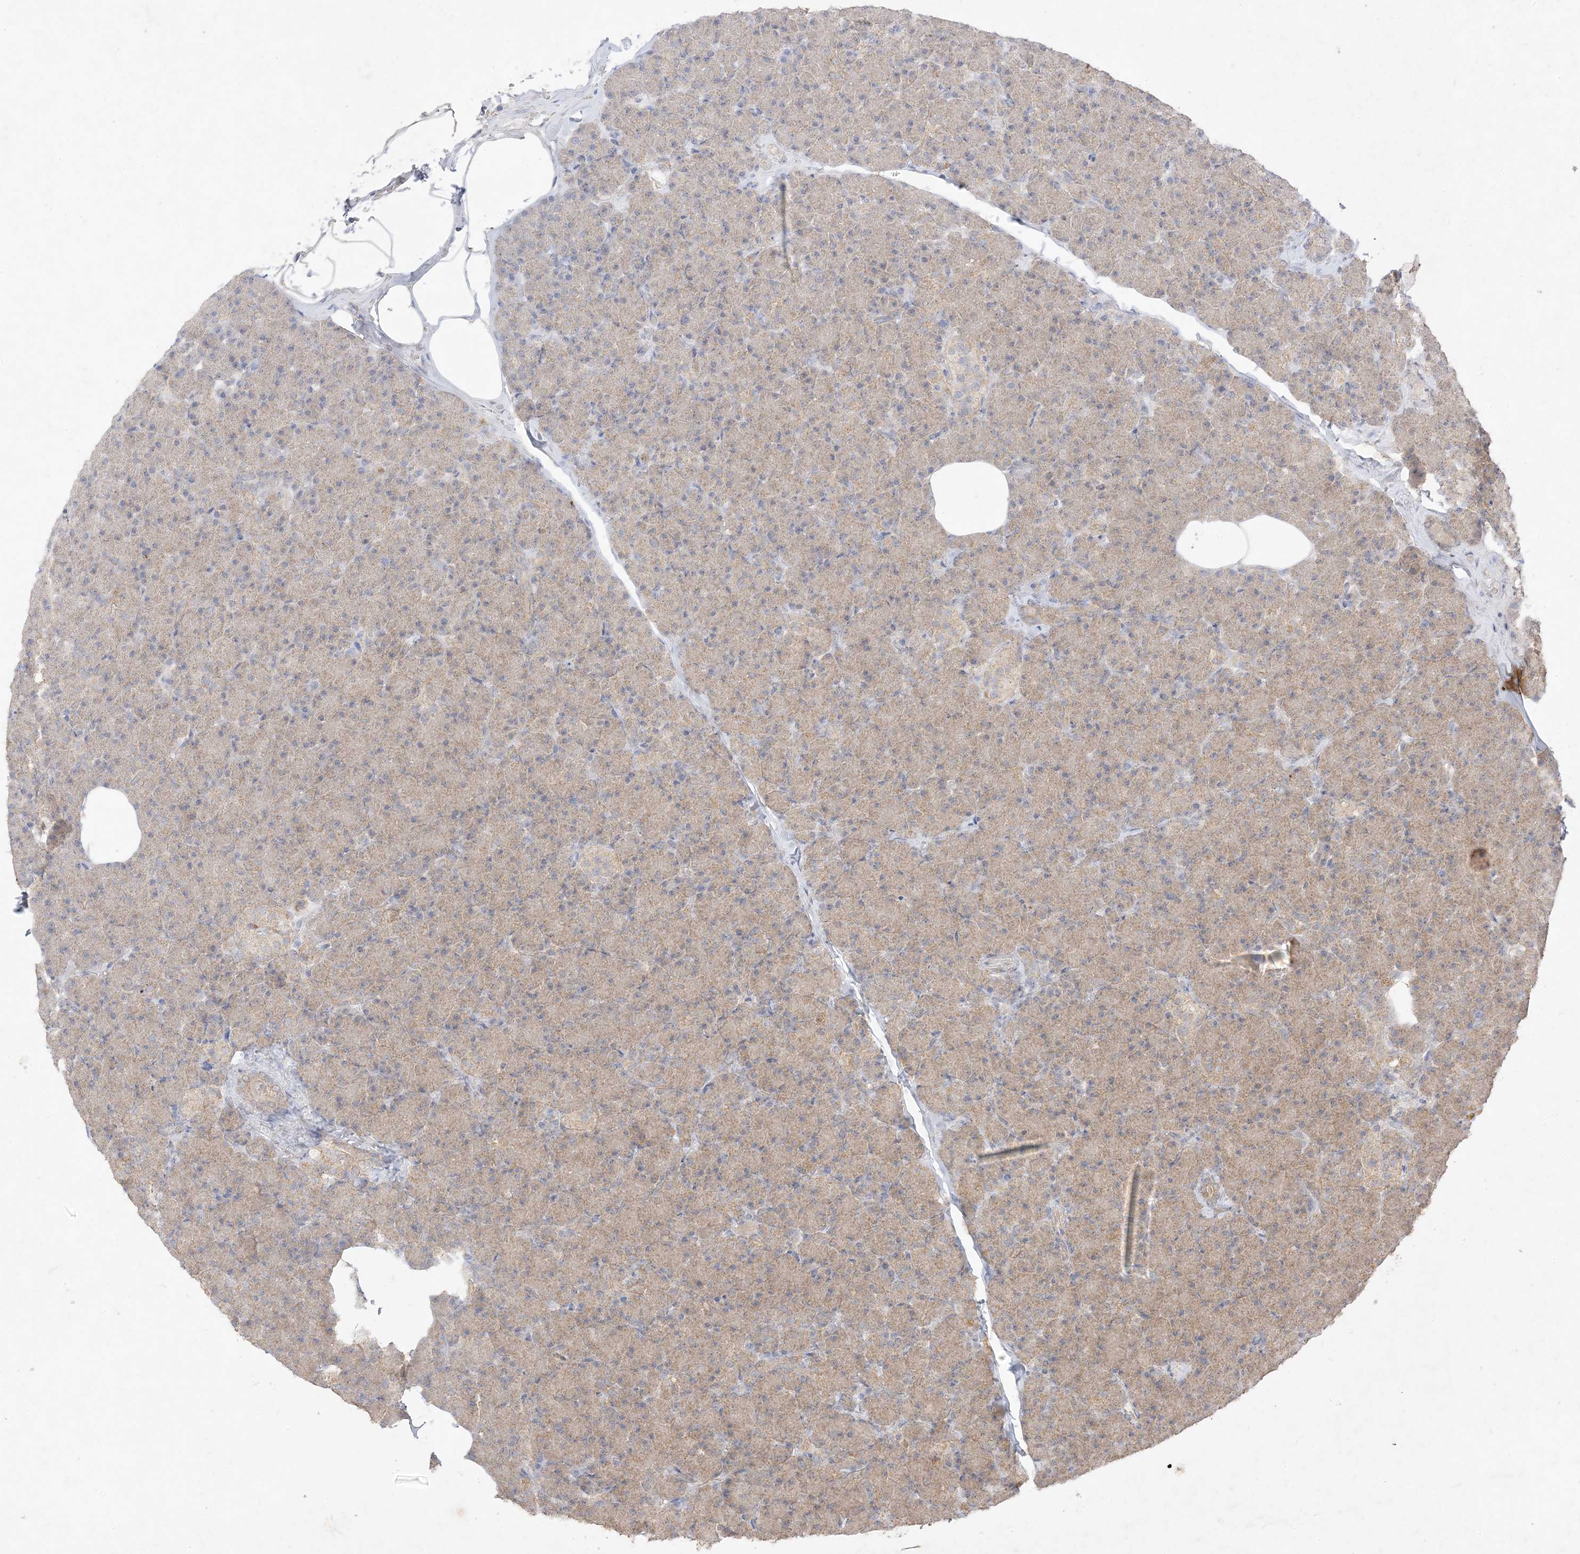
{"staining": {"intensity": "moderate", "quantity": ">75%", "location": "cytoplasmic/membranous"}, "tissue": "pancreas", "cell_type": "Exocrine glandular cells", "image_type": "normal", "snomed": [{"axis": "morphology", "description": "Normal tissue, NOS"}, {"axis": "topography", "description": "Pancreas"}], "caption": "Brown immunohistochemical staining in unremarkable pancreas displays moderate cytoplasmic/membranous staining in about >75% of exocrine glandular cells.", "gene": "UBE2C", "patient": {"sex": "female", "age": 43}}